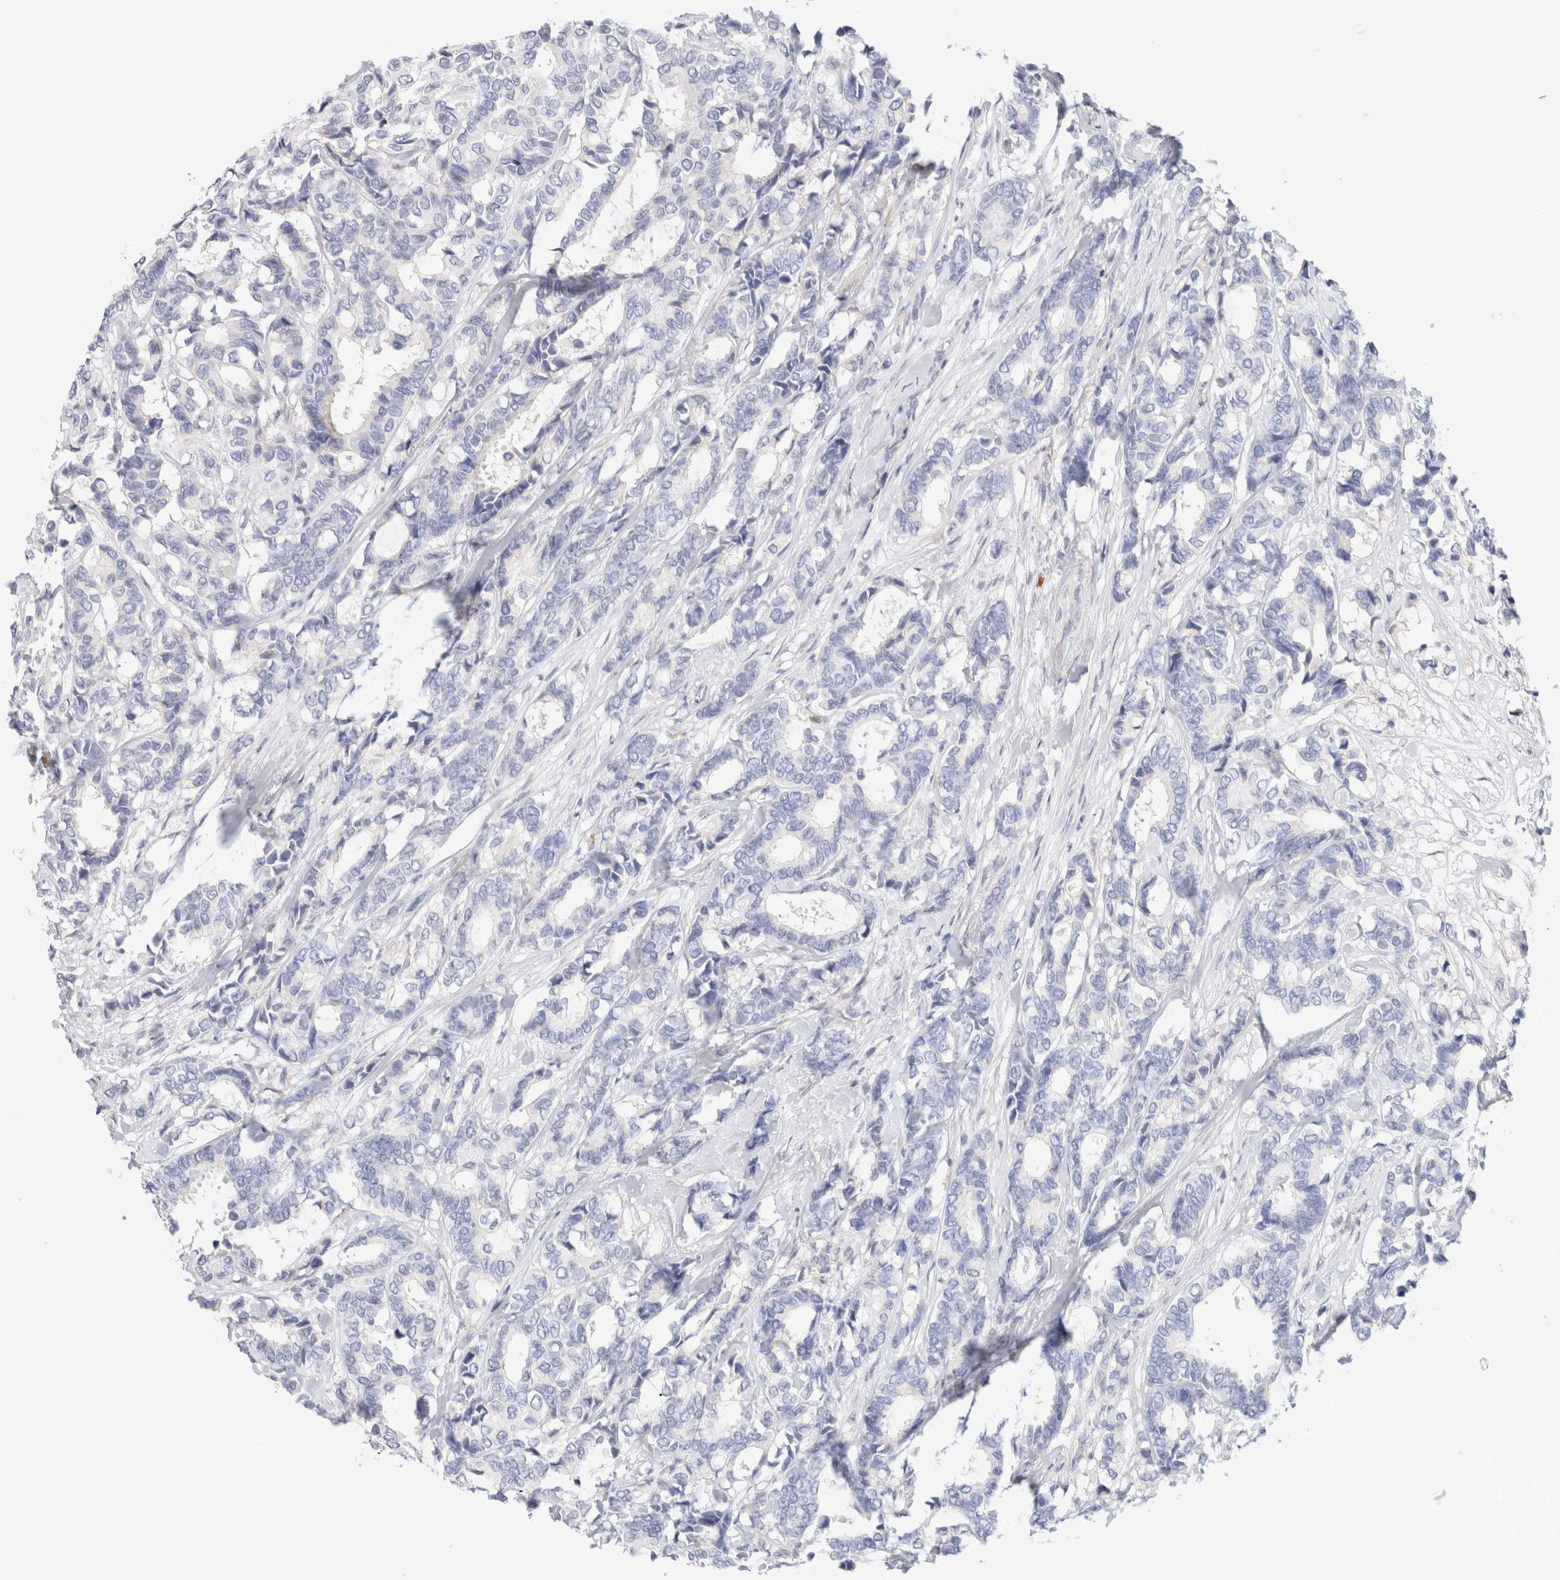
{"staining": {"intensity": "negative", "quantity": "none", "location": "none"}, "tissue": "breast cancer", "cell_type": "Tumor cells", "image_type": "cancer", "snomed": [{"axis": "morphology", "description": "Duct carcinoma"}, {"axis": "topography", "description": "Breast"}], "caption": "This micrograph is of breast invasive ductal carcinoma stained with immunohistochemistry (IHC) to label a protein in brown with the nuclei are counter-stained blue. There is no positivity in tumor cells.", "gene": "GADD45G", "patient": {"sex": "female", "age": 87}}